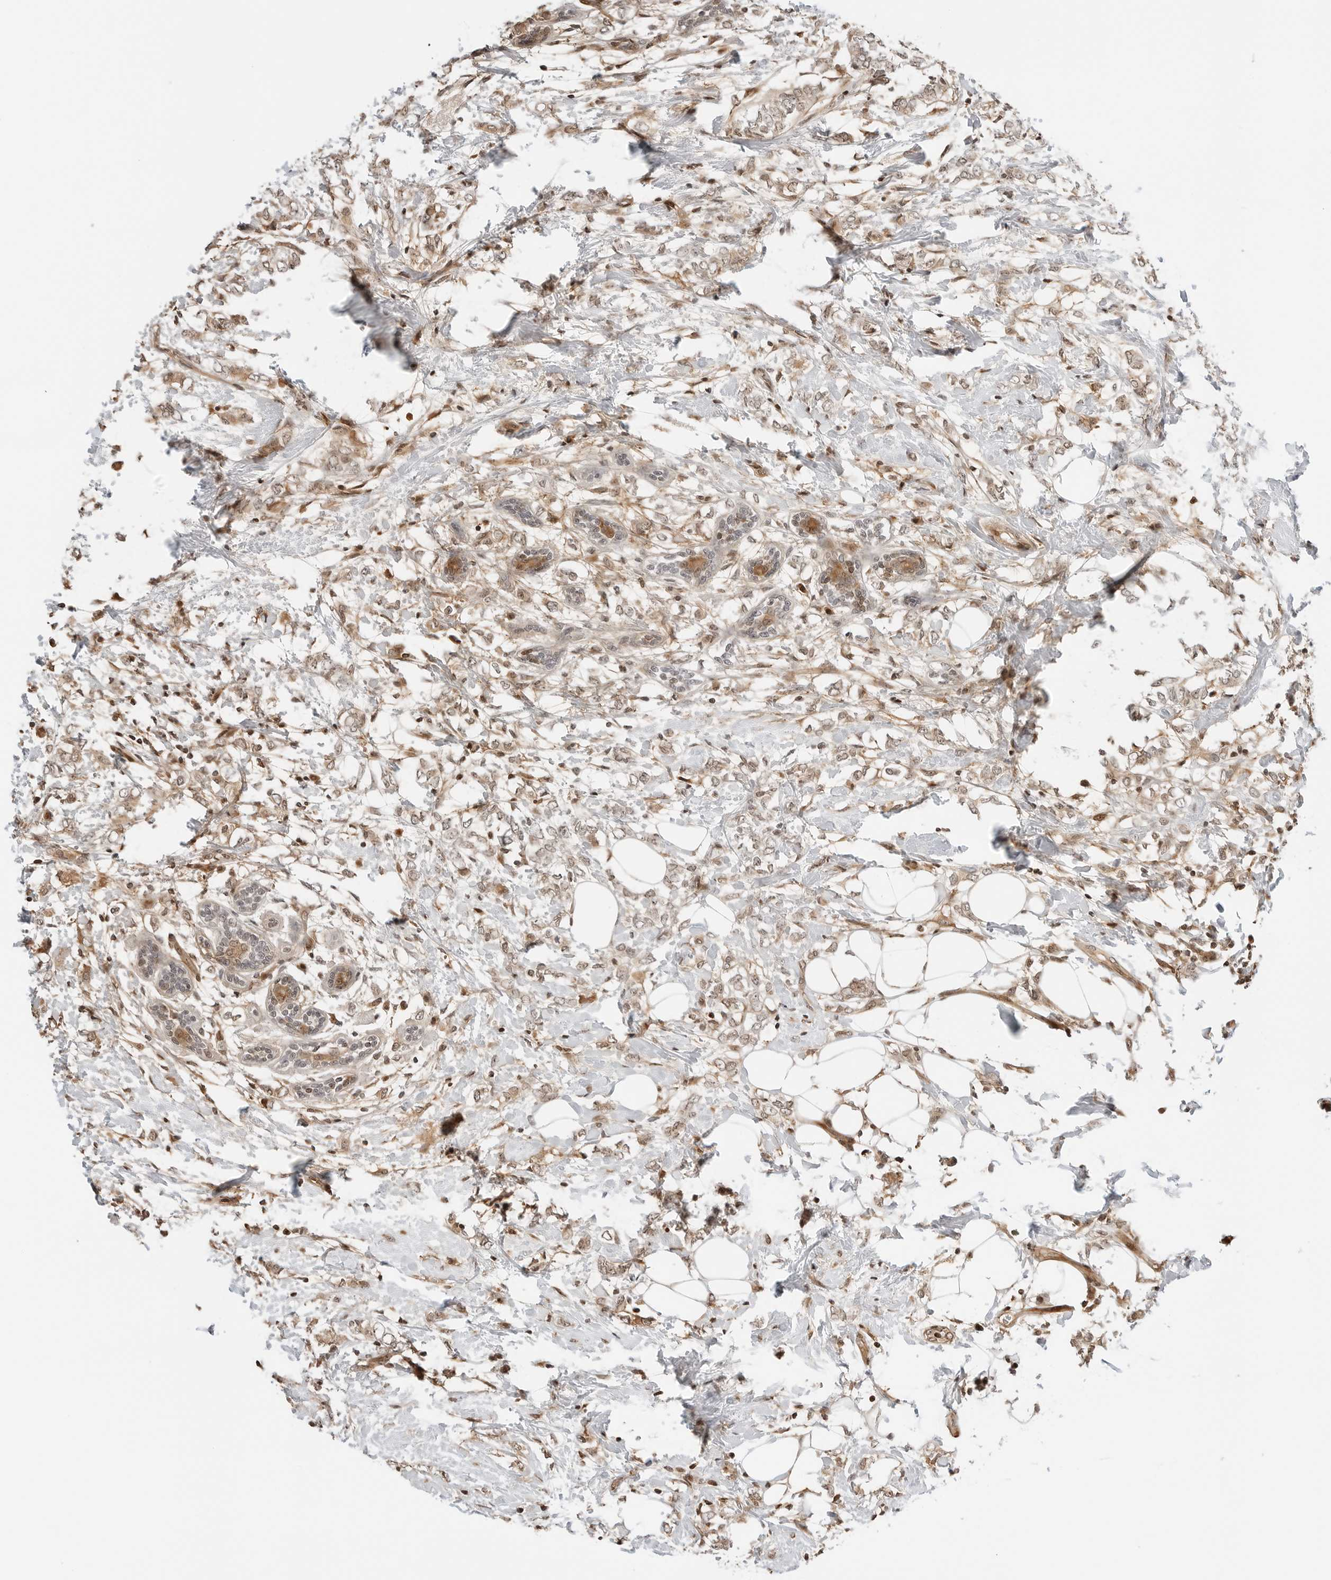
{"staining": {"intensity": "weak", "quantity": ">75%", "location": "cytoplasmic/membranous,nuclear"}, "tissue": "breast cancer", "cell_type": "Tumor cells", "image_type": "cancer", "snomed": [{"axis": "morphology", "description": "Normal tissue, NOS"}, {"axis": "morphology", "description": "Lobular carcinoma"}, {"axis": "topography", "description": "Breast"}], "caption": "High-power microscopy captured an immunohistochemistry (IHC) histopathology image of lobular carcinoma (breast), revealing weak cytoplasmic/membranous and nuclear staining in about >75% of tumor cells.", "gene": "GEM", "patient": {"sex": "female", "age": 47}}